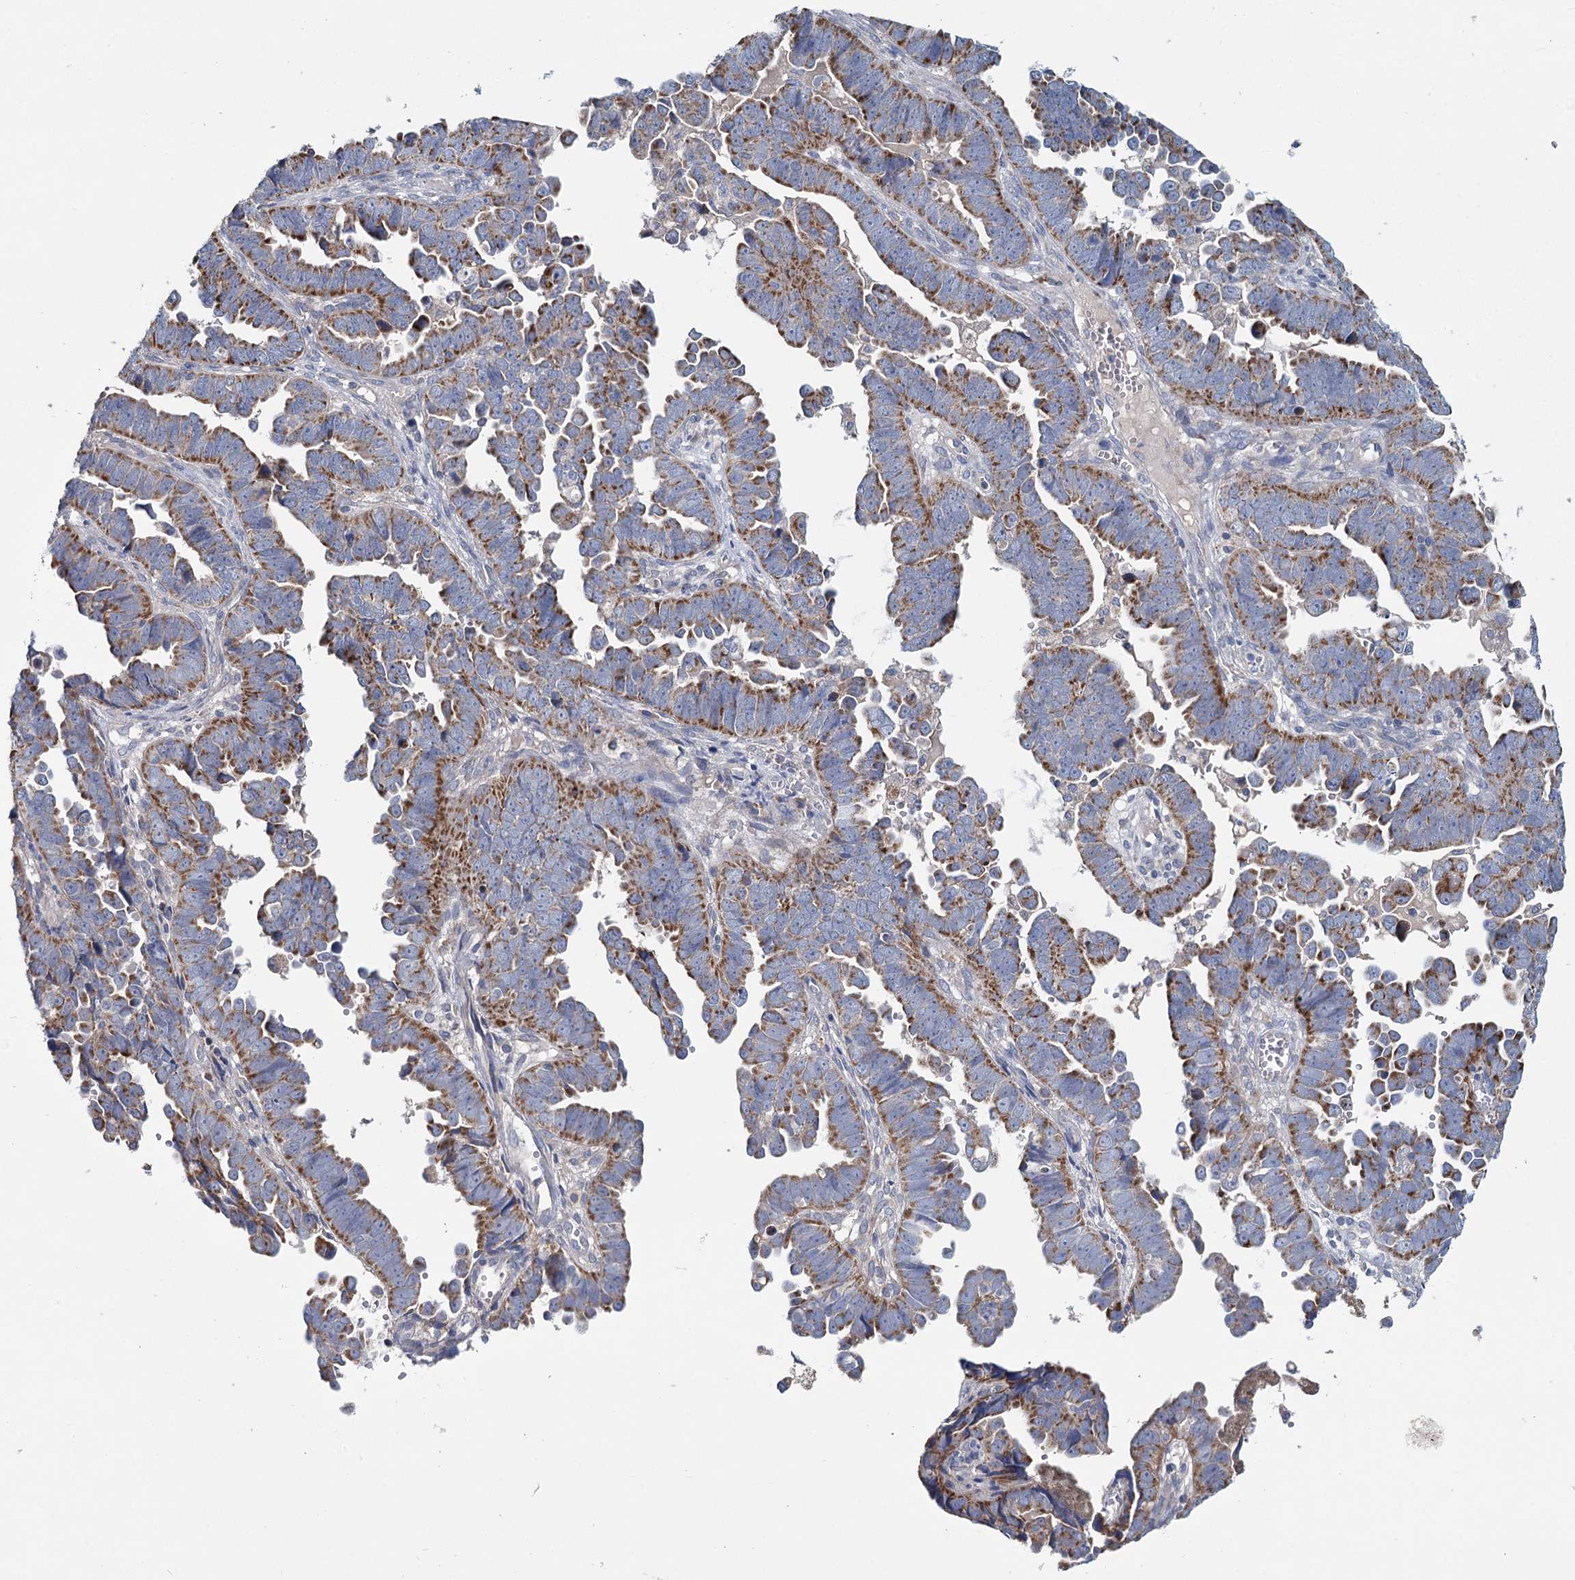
{"staining": {"intensity": "moderate", "quantity": ">75%", "location": "cytoplasmic/membranous"}, "tissue": "endometrial cancer", "cell_type": "Tumor cells", "image_type": "cancer", "snomed": [{"axis": "morphology", "description": "Adenocarcinoma, NOS"}, {"axis": "topography", "description": "Endometrium"}], "caption": "Protein staining displays moderate cytoplasmic/membranous positivity in about >75% of tumor cells in endometrial cancer (adenocarcinoma). Immunohistochemistry stains the protein in brown and the nuclei are stained blue.", "gene": "ANKRD16", "patient": {"sex": "female", "age": 75}}